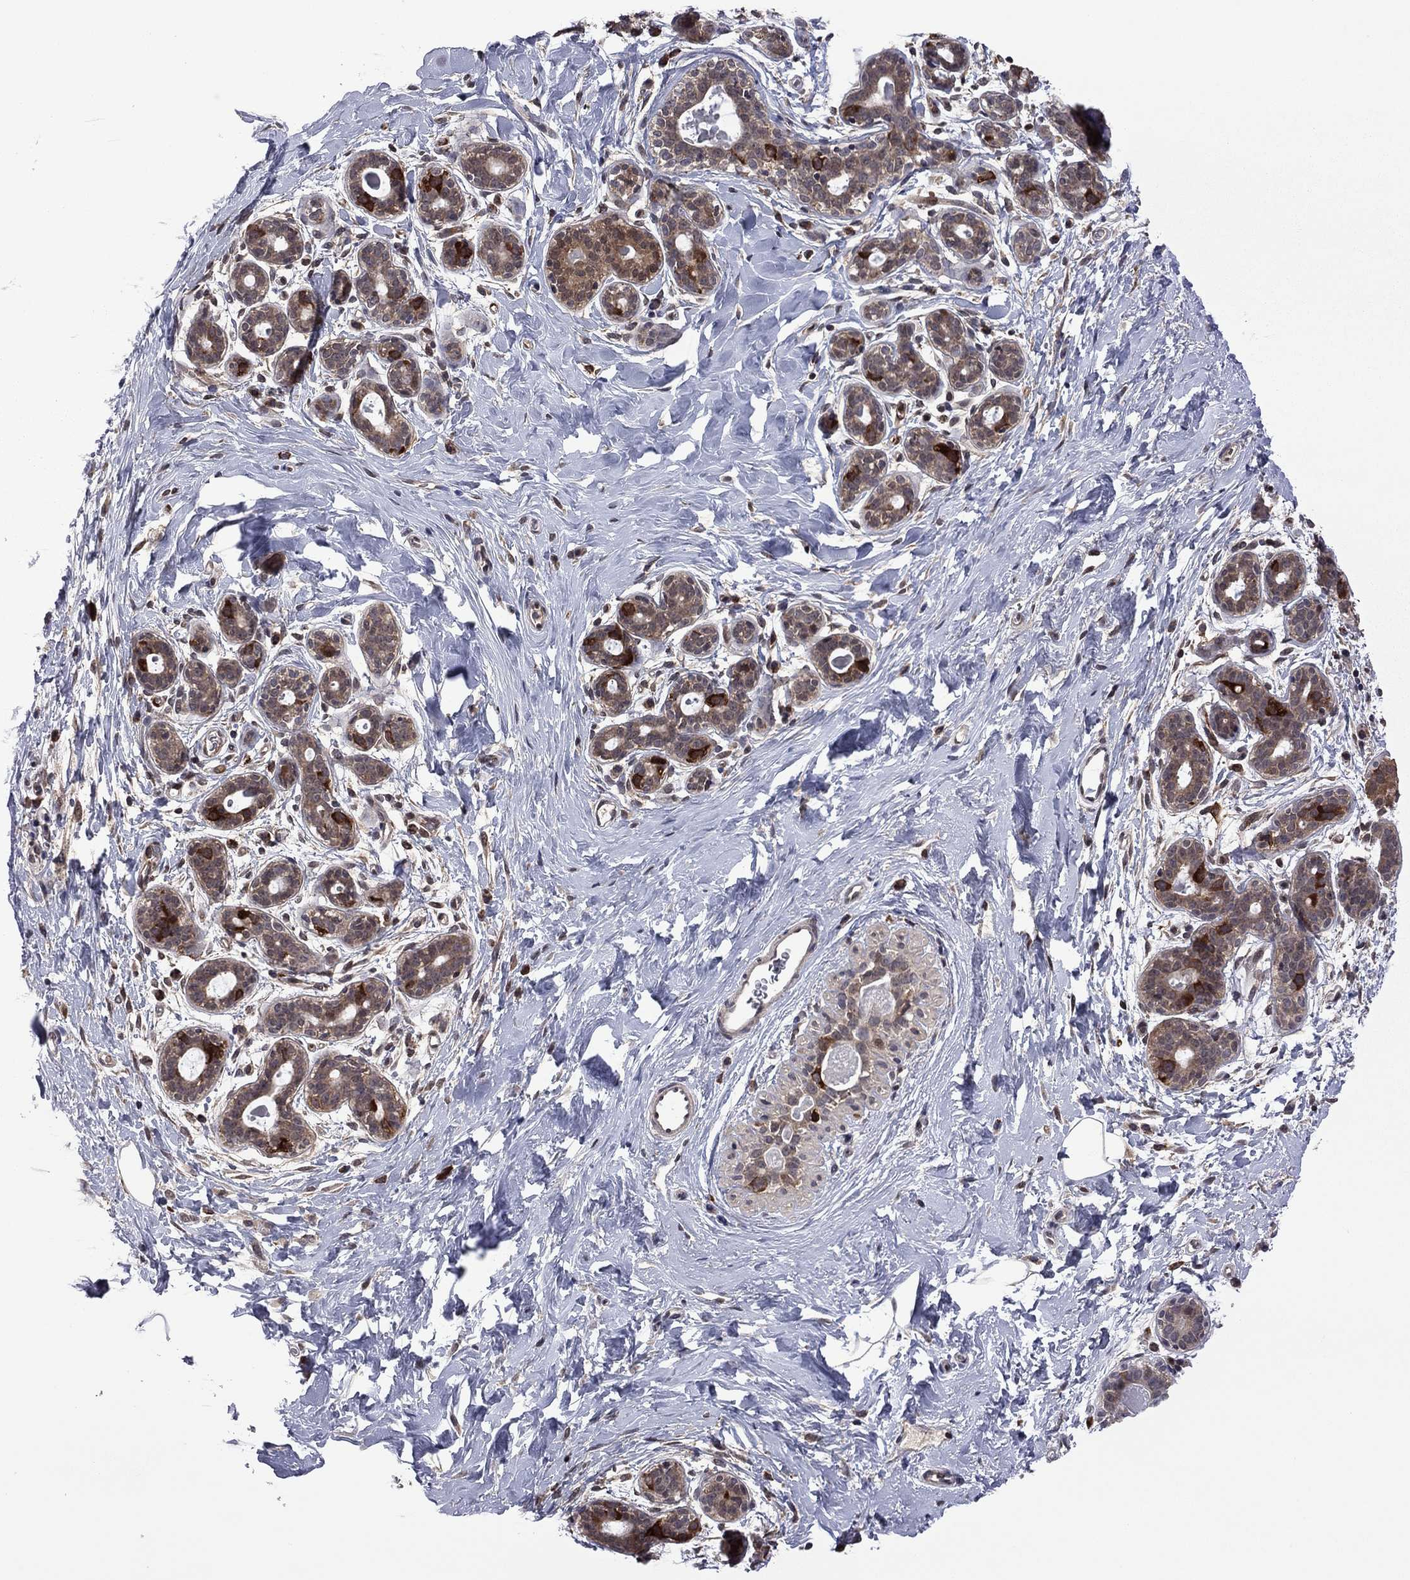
{"staining": {"intensity": "negative", "quantity": "none", "location": "none"}, "tissue": "breast", "cell_type": "Adipocytes", "image_type": "normal", "snomed": [{"axis": "morphology", "description": "Normal tissue, NOS"}, {"axis": "topography", "description": "Breast"}], "caption": "High magnification brightfield microscopy of benign breast stained with DAB (brown) and counterstained with hematoxylin (blue): adipocytes show no significant positivity. (DAB immunohistochemistry, high magnification).", "gene": "GPAA1", "patient": {"sex": "female", "age": 43}}